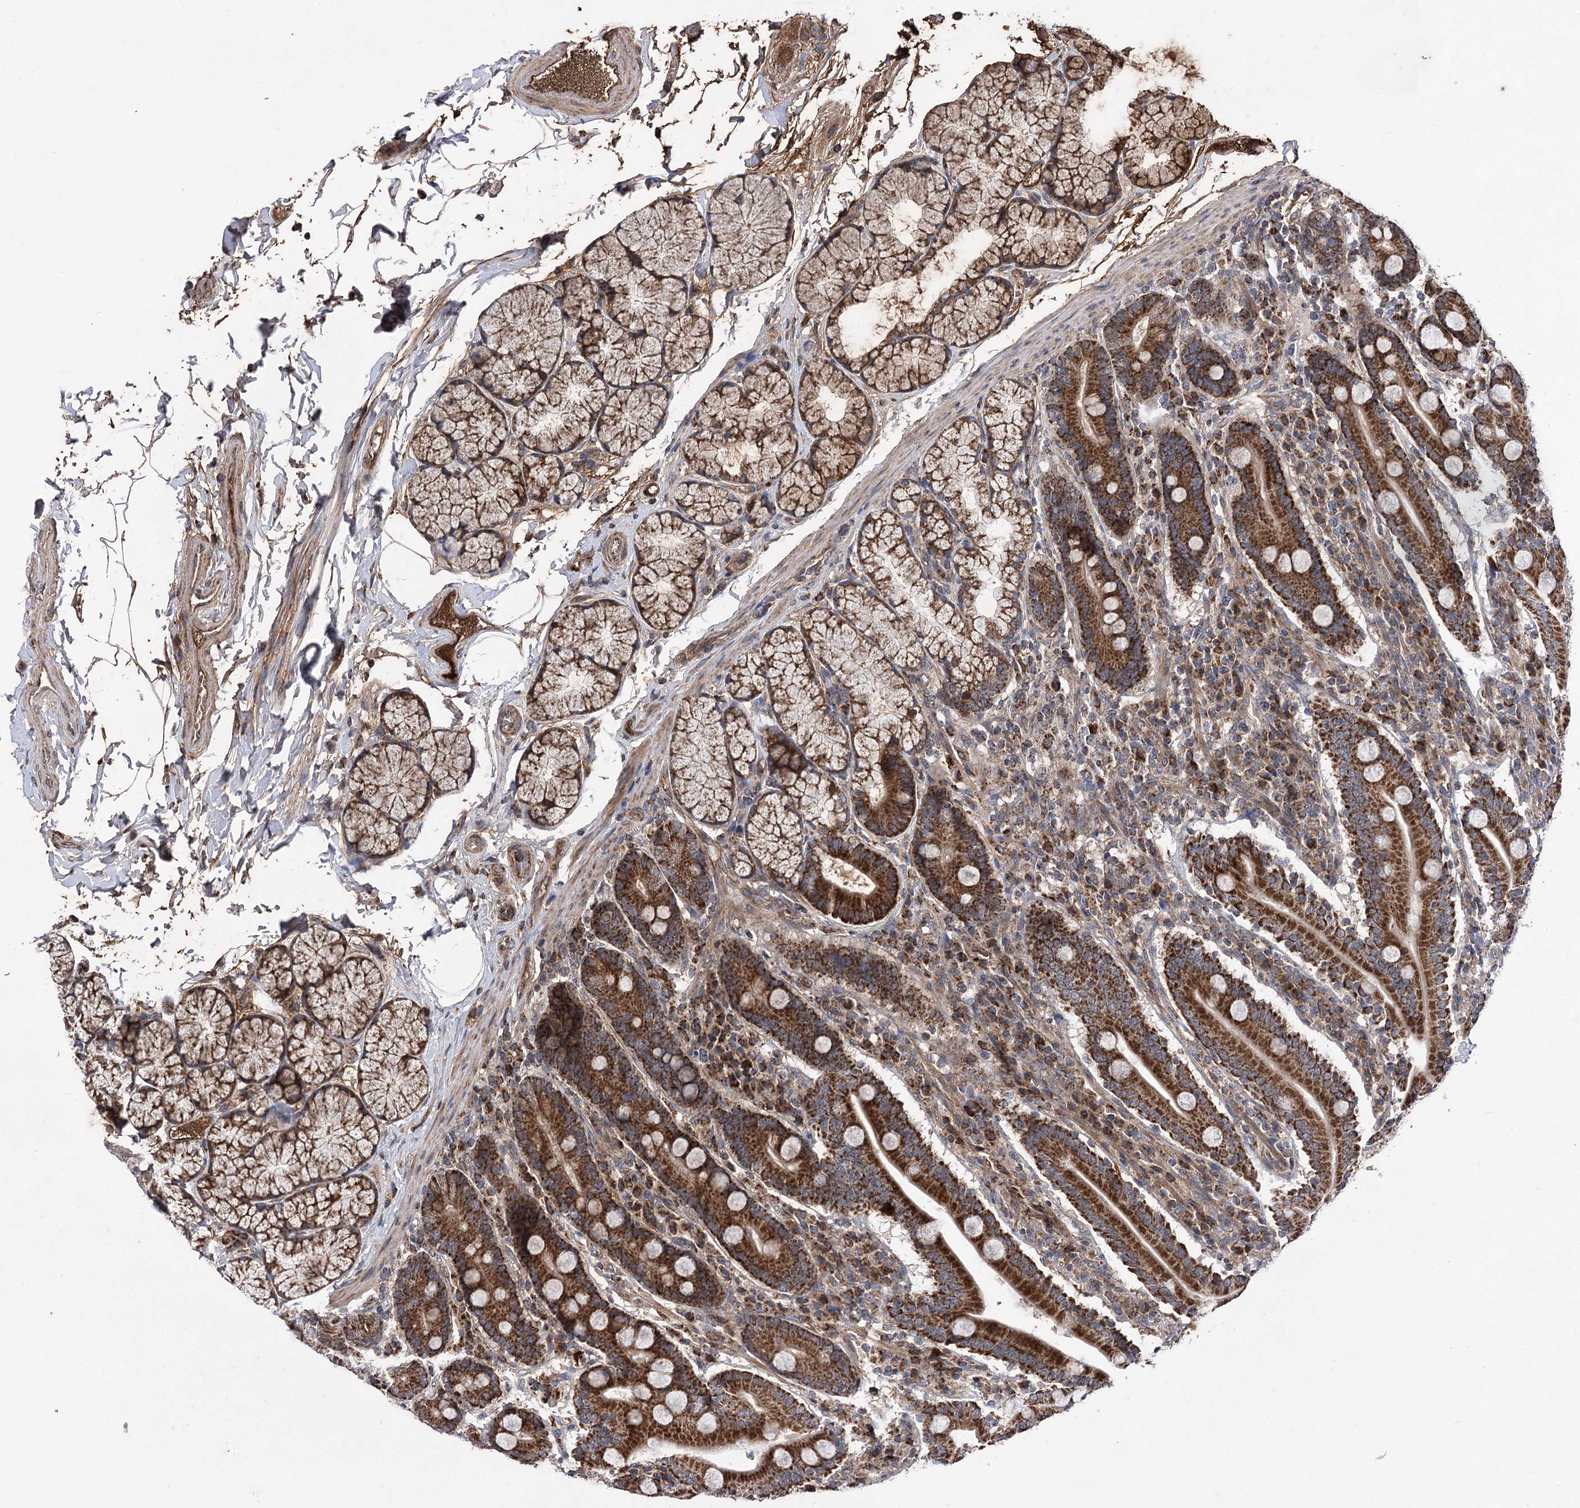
{"staining": {"intensity": "strong", "quantity": ">75%", "location": "cytoplasmic/membranous"}, "tissue": "duodenum", "cell_type": "Glandular cells", "image_type": "normal", "snomed": [{"axis": "morphology", "description": "Normal tissue, NOS"}, {"axis": "topography", "description": "Duodenum"}], "caption": "The image displays immunohistochemical staining of normal duodenum. There is strong cytoplasmic/membranous staining is identified in approximately >75% of glandular cells.", "gene": "RASSF3", "patient": {"sex": "male", "age": 35}}